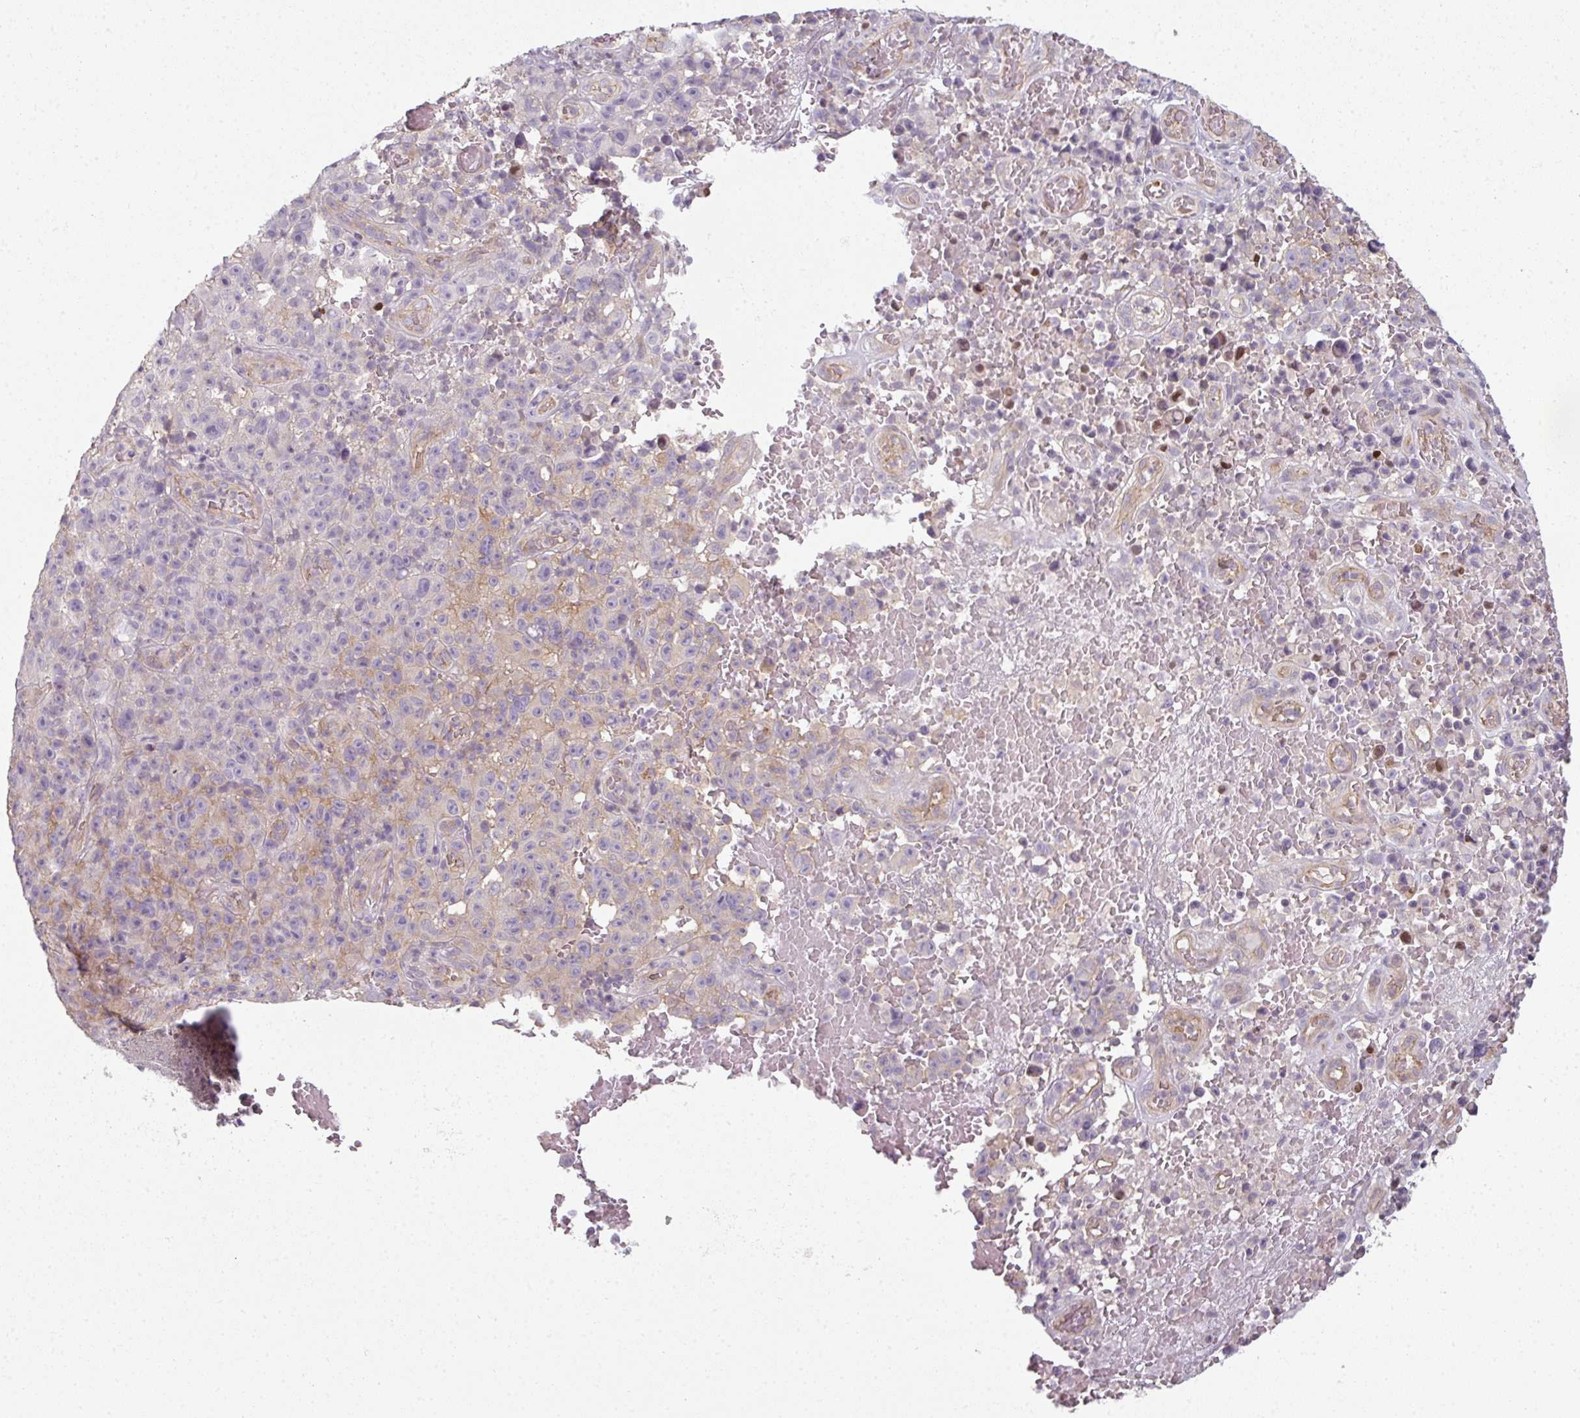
{"staining": {"intensity": "negative", "quantity": "none", "location": "none"}, "tissue": "melanoma", "cell_type": "Tumor cells", "image_type": "cancer", "snomed": [{"axis": "morphology", "description": "Malignant melanoma, NOS"}, {"axis": "topography", "description": "Skin"}], "caption": "Immunohistochemistry (IHC) photomicrograph of human malignant melanoma stained for a protein (brown), which displays no positivity in tumor cells.", "gene": "C19orf33", "patient": {"sex": "female", "age": 82}}